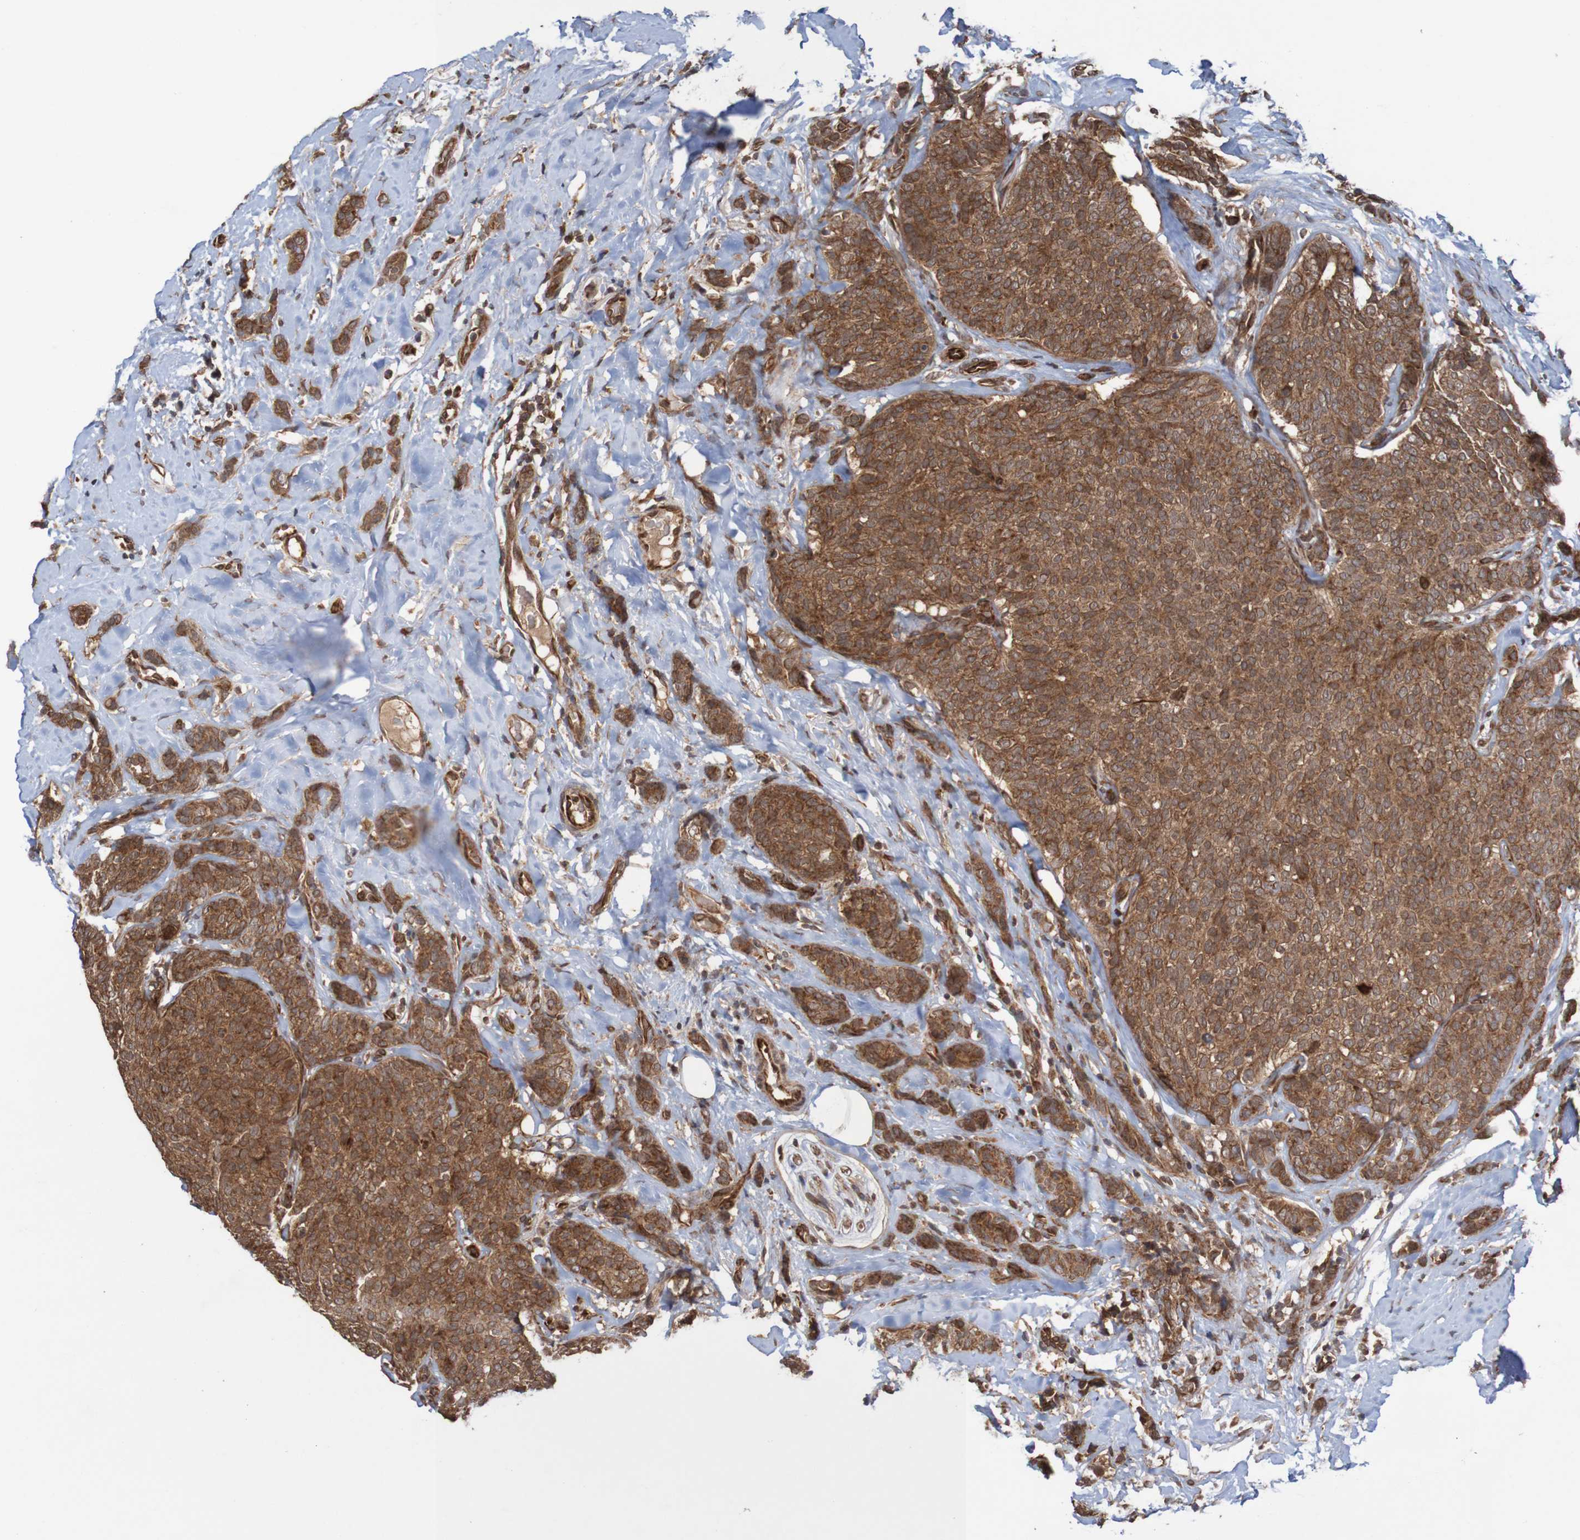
{"staining": {"intensity": "strong", "quantity": ">75%", "location": "cytoplasmic/membranous"}, "tissue": "breast cancer", "cell_type": "Tumor cells", "image_type": "cancer", "snomed": [{"axis": "morphology", "description": "Lobular carcinoma"}, {"axis": "topography", "description": "Skin"}, {"axis": "topography", "description": "Breast"}], "caption": "This is an image of IHC staining of breast cancer, which shows strong positivity in the cytoplasmic/membranous of tumor cells.", "gene": "MRPL52", "patient": {"sex": "female", "age": 46}}